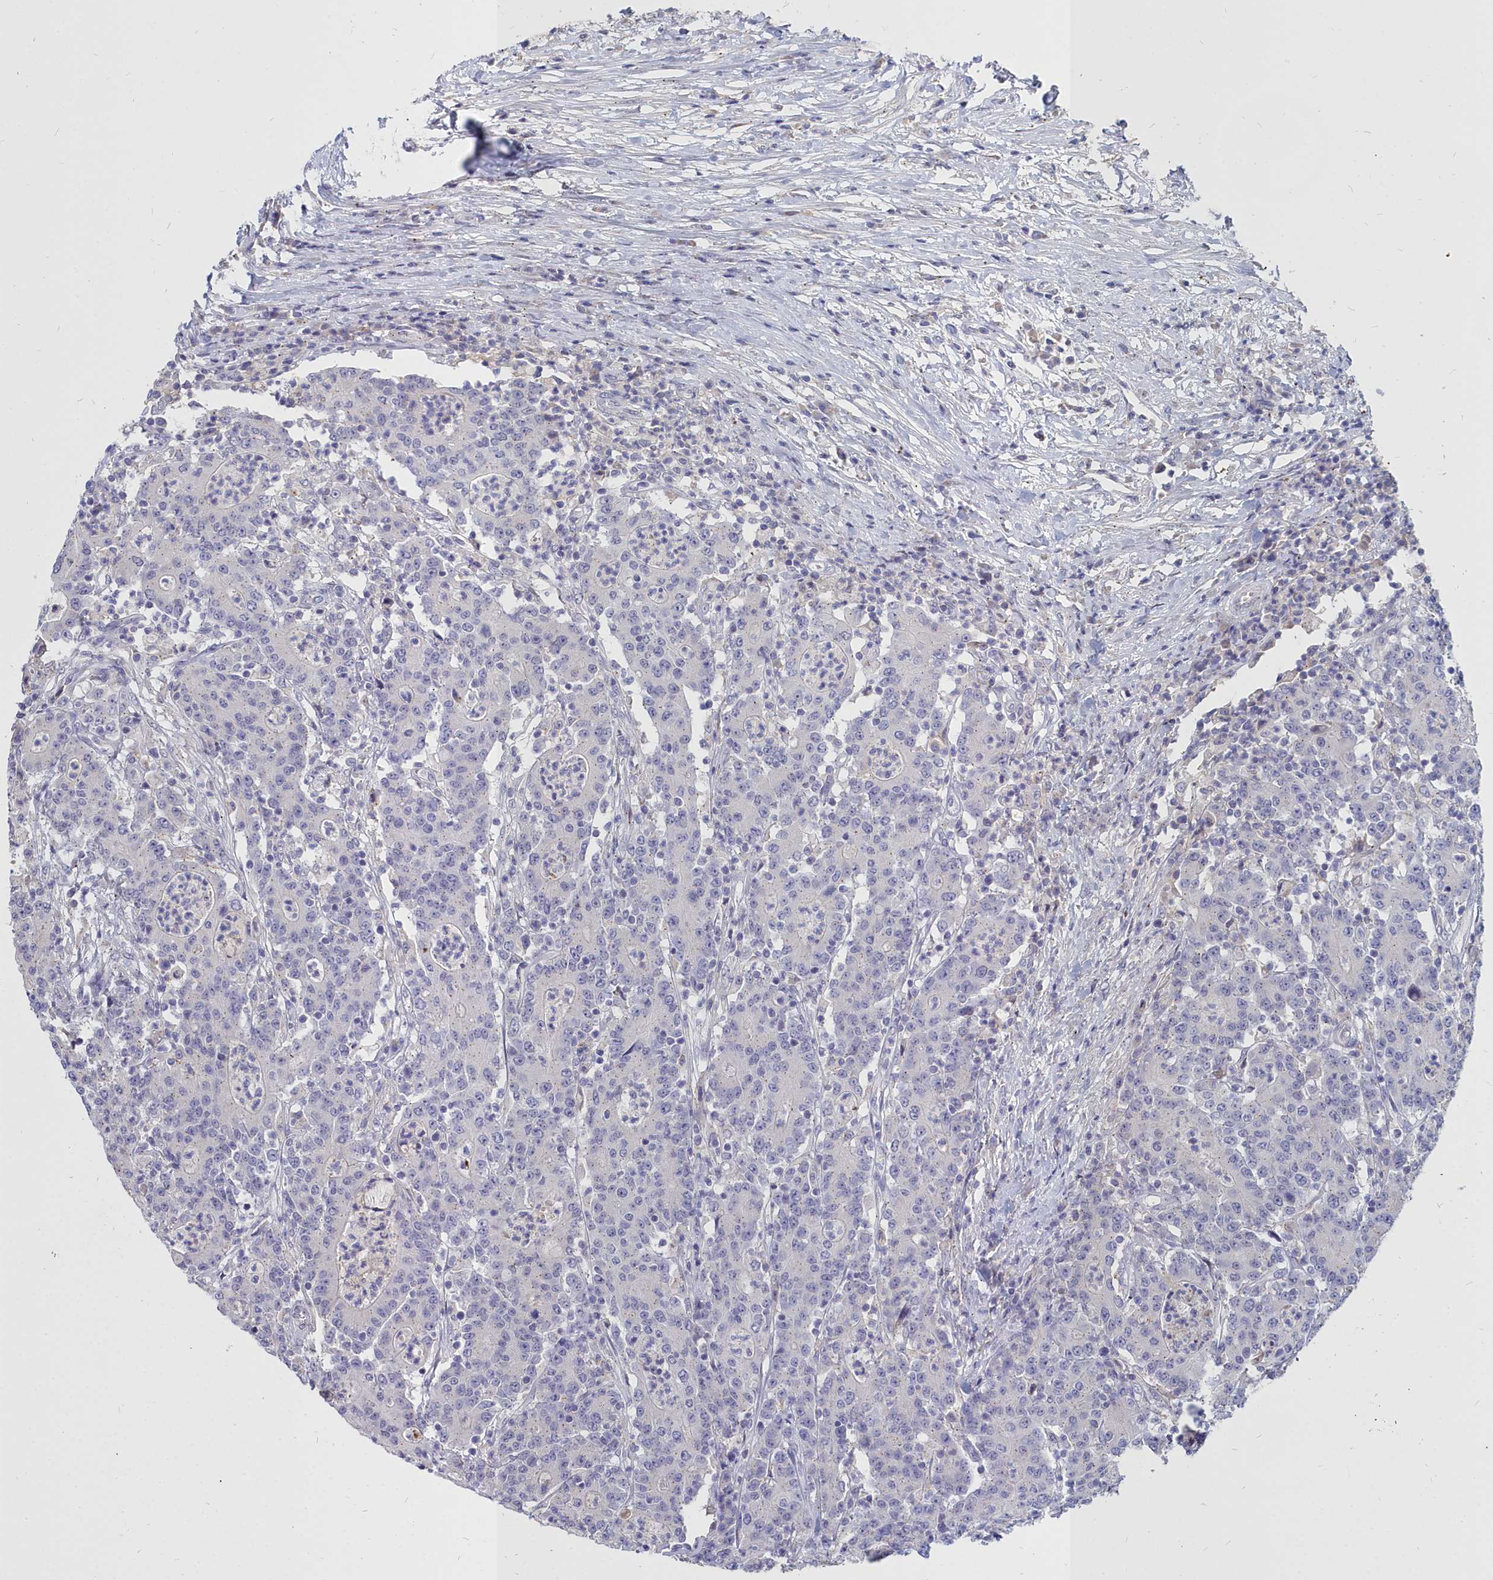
{"staining": {"intensity": "negative", "quantity": "none", "location": "none"}, "tissue": "colorectal cancer", "cell_type": "Tumor cells", "image_type": "cancer", "snomed": [{"axis": "morphology", "description": "Adenocarcinoma, NOS"}, {"axis": "topography", "description": "Colon"}], "caption": "Immunohistochemistry (IHC) of colorectal cancer displays no positivity in tumor cells. (DAB IHC, high magnification).", "gene": "NOXA1", "patient": {"sex": "male", "age": 83}}